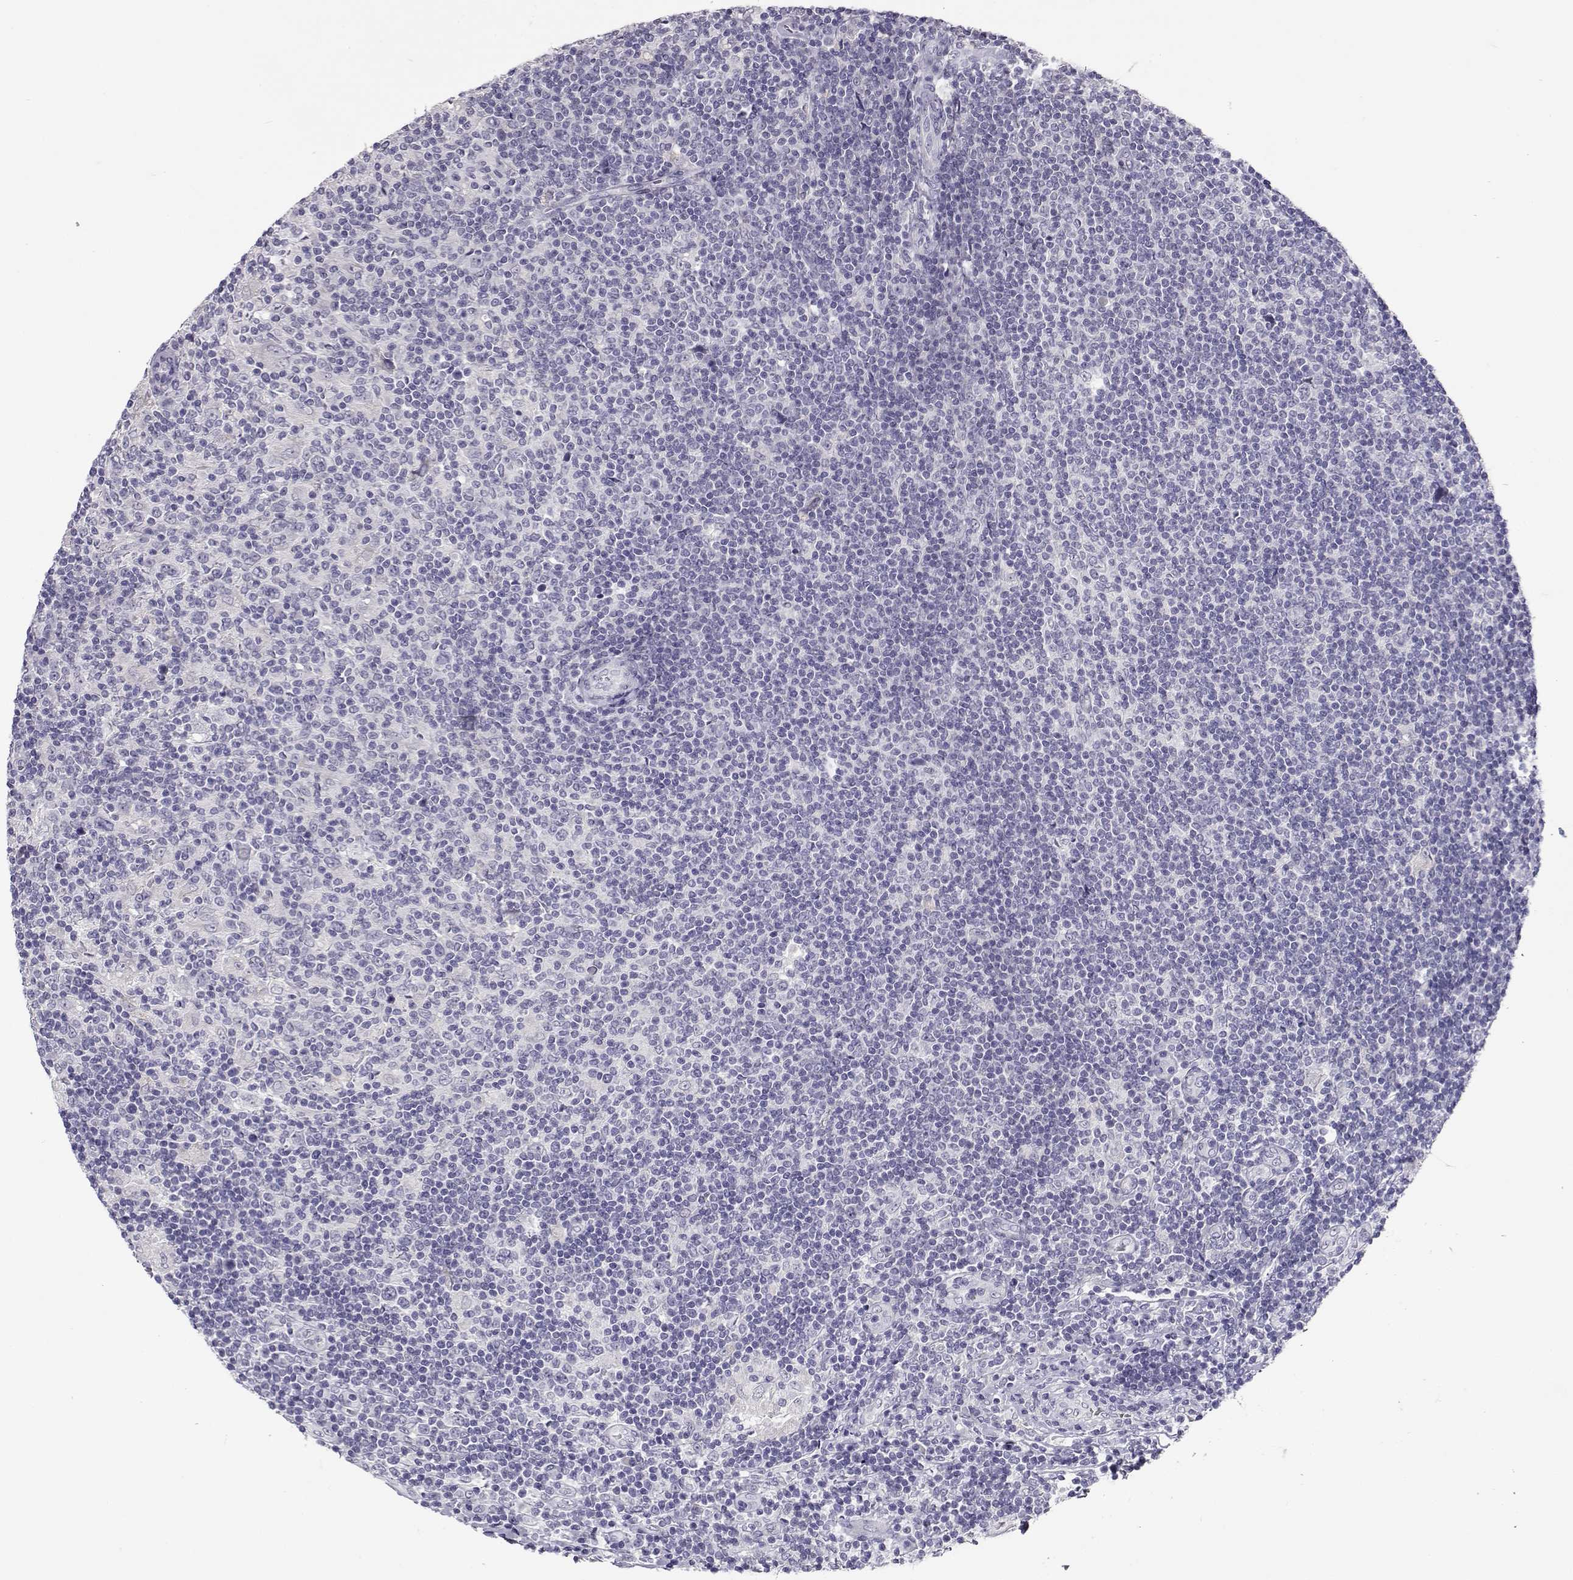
{"staining": {"intensity": "negative", "quantity": "none", "location": "none"}, "tissue": "lymphoma", "cell_type": "Tumor cells", "image_type": "cancer", "snomed": [{"axis": "morphology", "description": "Hodgkin's disease, NOS"}, {"axis": "topography", "description": "Lymph node"}], "caption": "High magnification brightfield microscopy of Hodgkin's disease stained with DAB (3,3'-diaminobenzidine) (brown) and counterstained with hematoxylin (blue): tumor cells show no significant positivity.", "gene": "RHOXF2", "patient": {"sex": "male", "age": 40}}